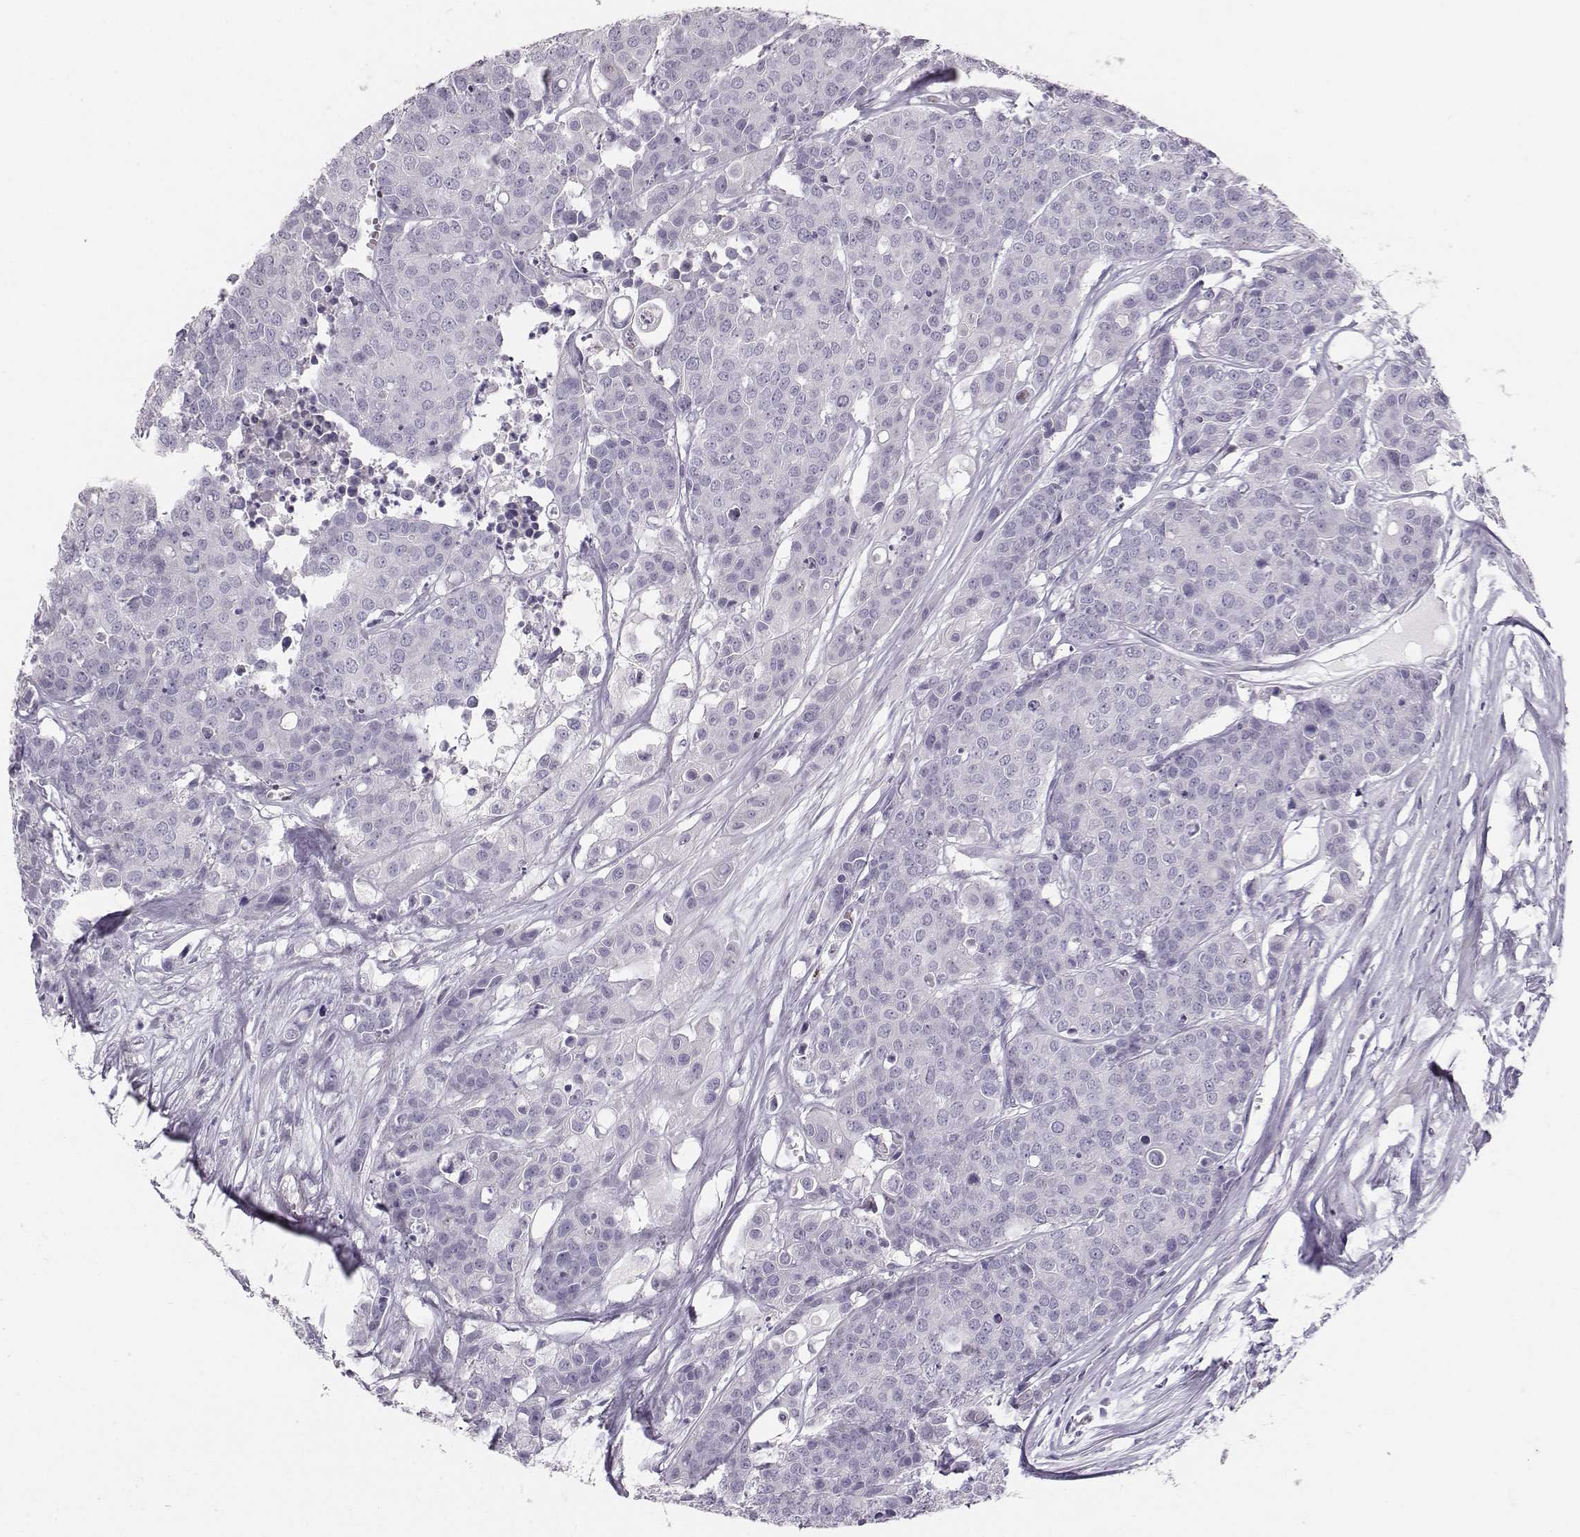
{"staining": {"intensity": "negative", "quantity": "none", "location": "none"}, "tissue": "carcinoid", "cell_type": "Tumor cells", "image_type": "cancer", "snomed": [{"axis": "morphology", "description": "Carcinoid, malignant, NOS"}, {"axis": "topography", "description": "Colon"}], "caption": "High power microscopy photomicrograph of an IHC photomicrograph of carcinoid, revealing no significant staining in tumor cells. Nuclei are stained in blue.", "gene": "CASR", "patient": {"sex": "male", "age": 81}}